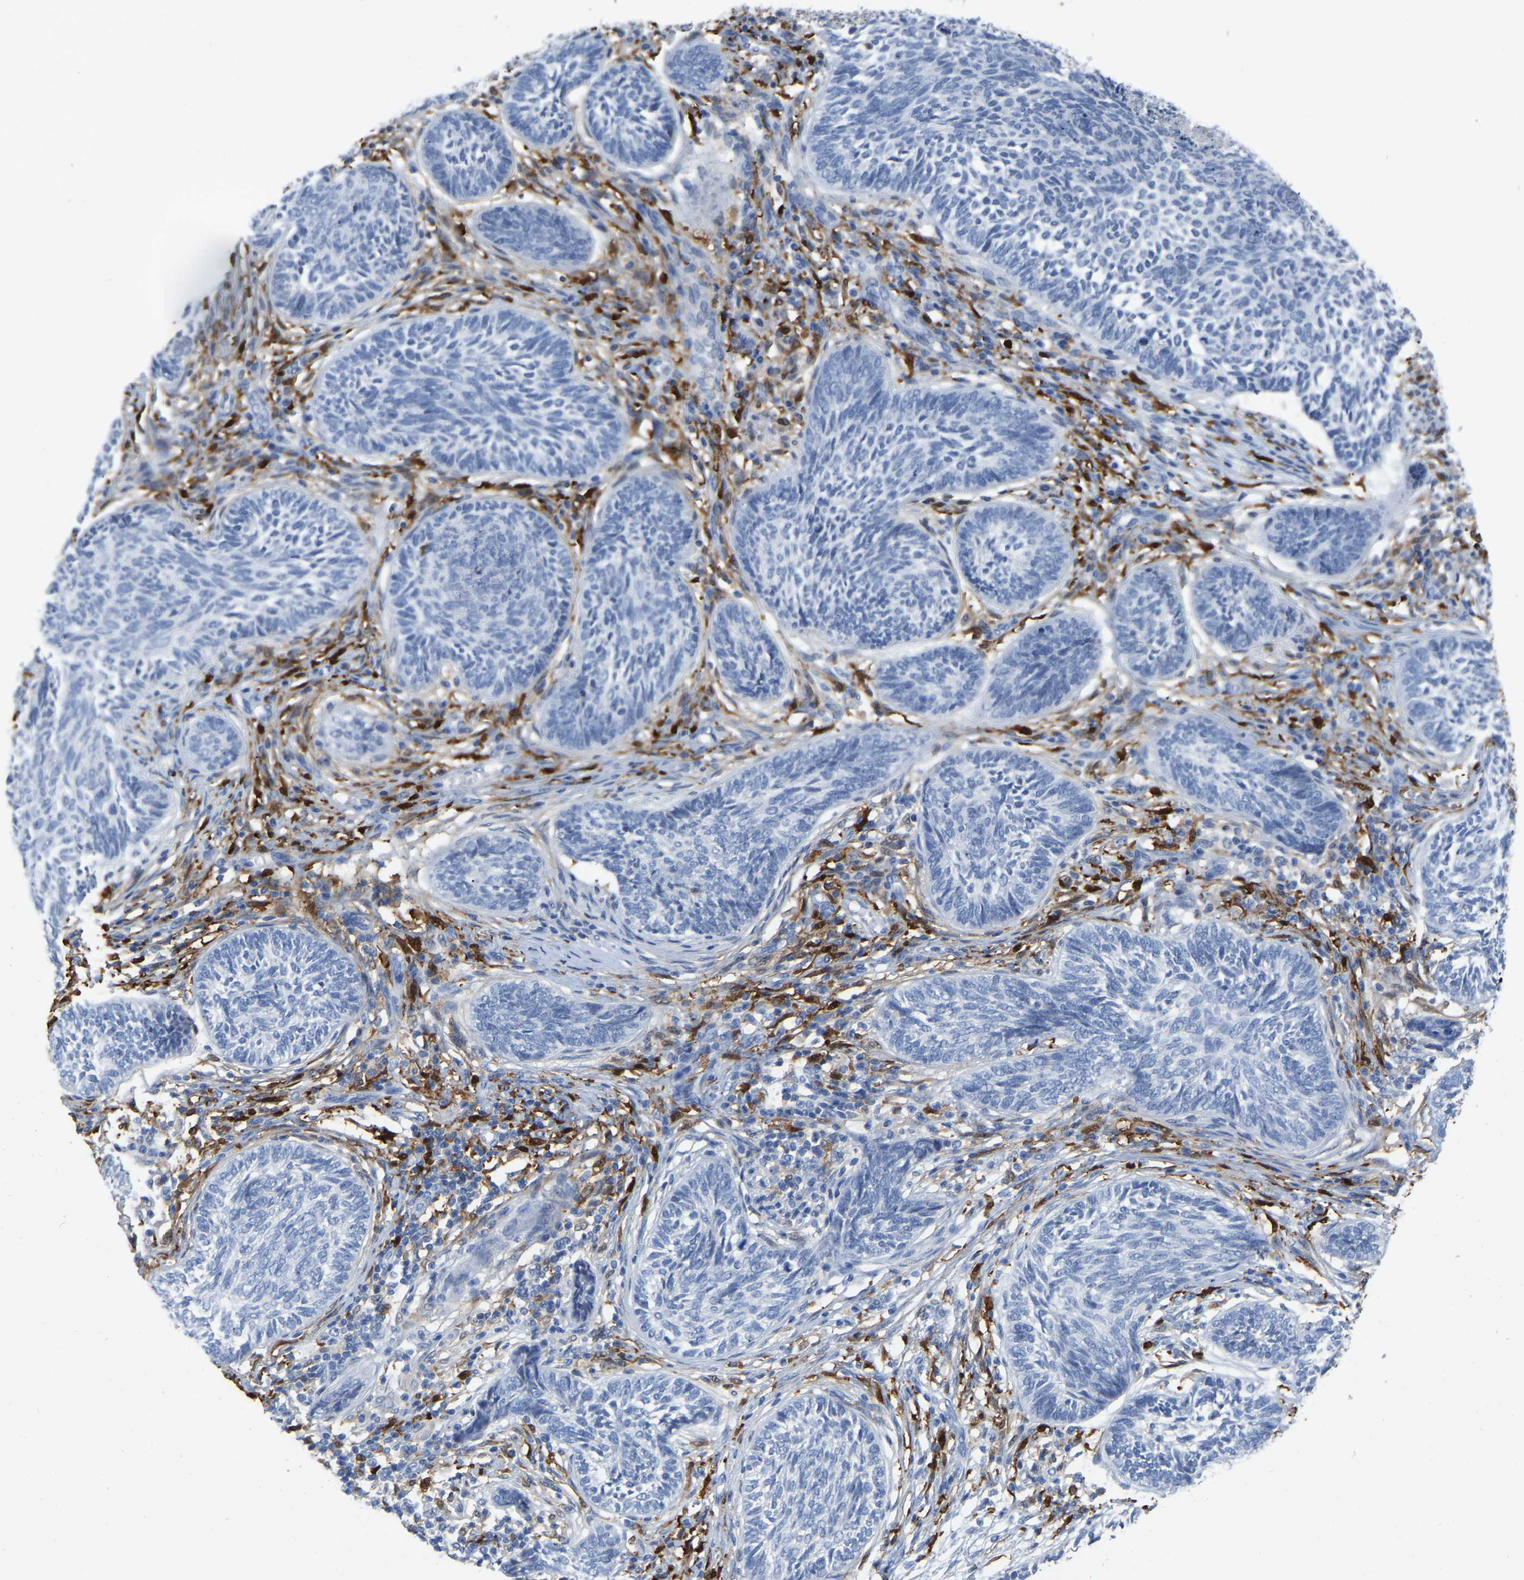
{"staining": {"intensity": "negative", "quantity": "none", "location": "none"}, "tissue": "skin cancer", "cell_type": "Tumor cells", "image_type": "cancer", "snomed": [{"axis": "morphology", "description": "Papilloma, NOS"}, {"axis": "morphology", "description": "Basal cell carcinoma"}, {"axis": "topography", "description": "Skin"}], "caption": "Immunohistochemistry (IHC) photomicrograph of human papilloma (skin) stained for a protein (brown), which exhibits no positivity in tumor cells.", "gene": "ULBP2", "patient": {"sex": "male", "age": 87}}